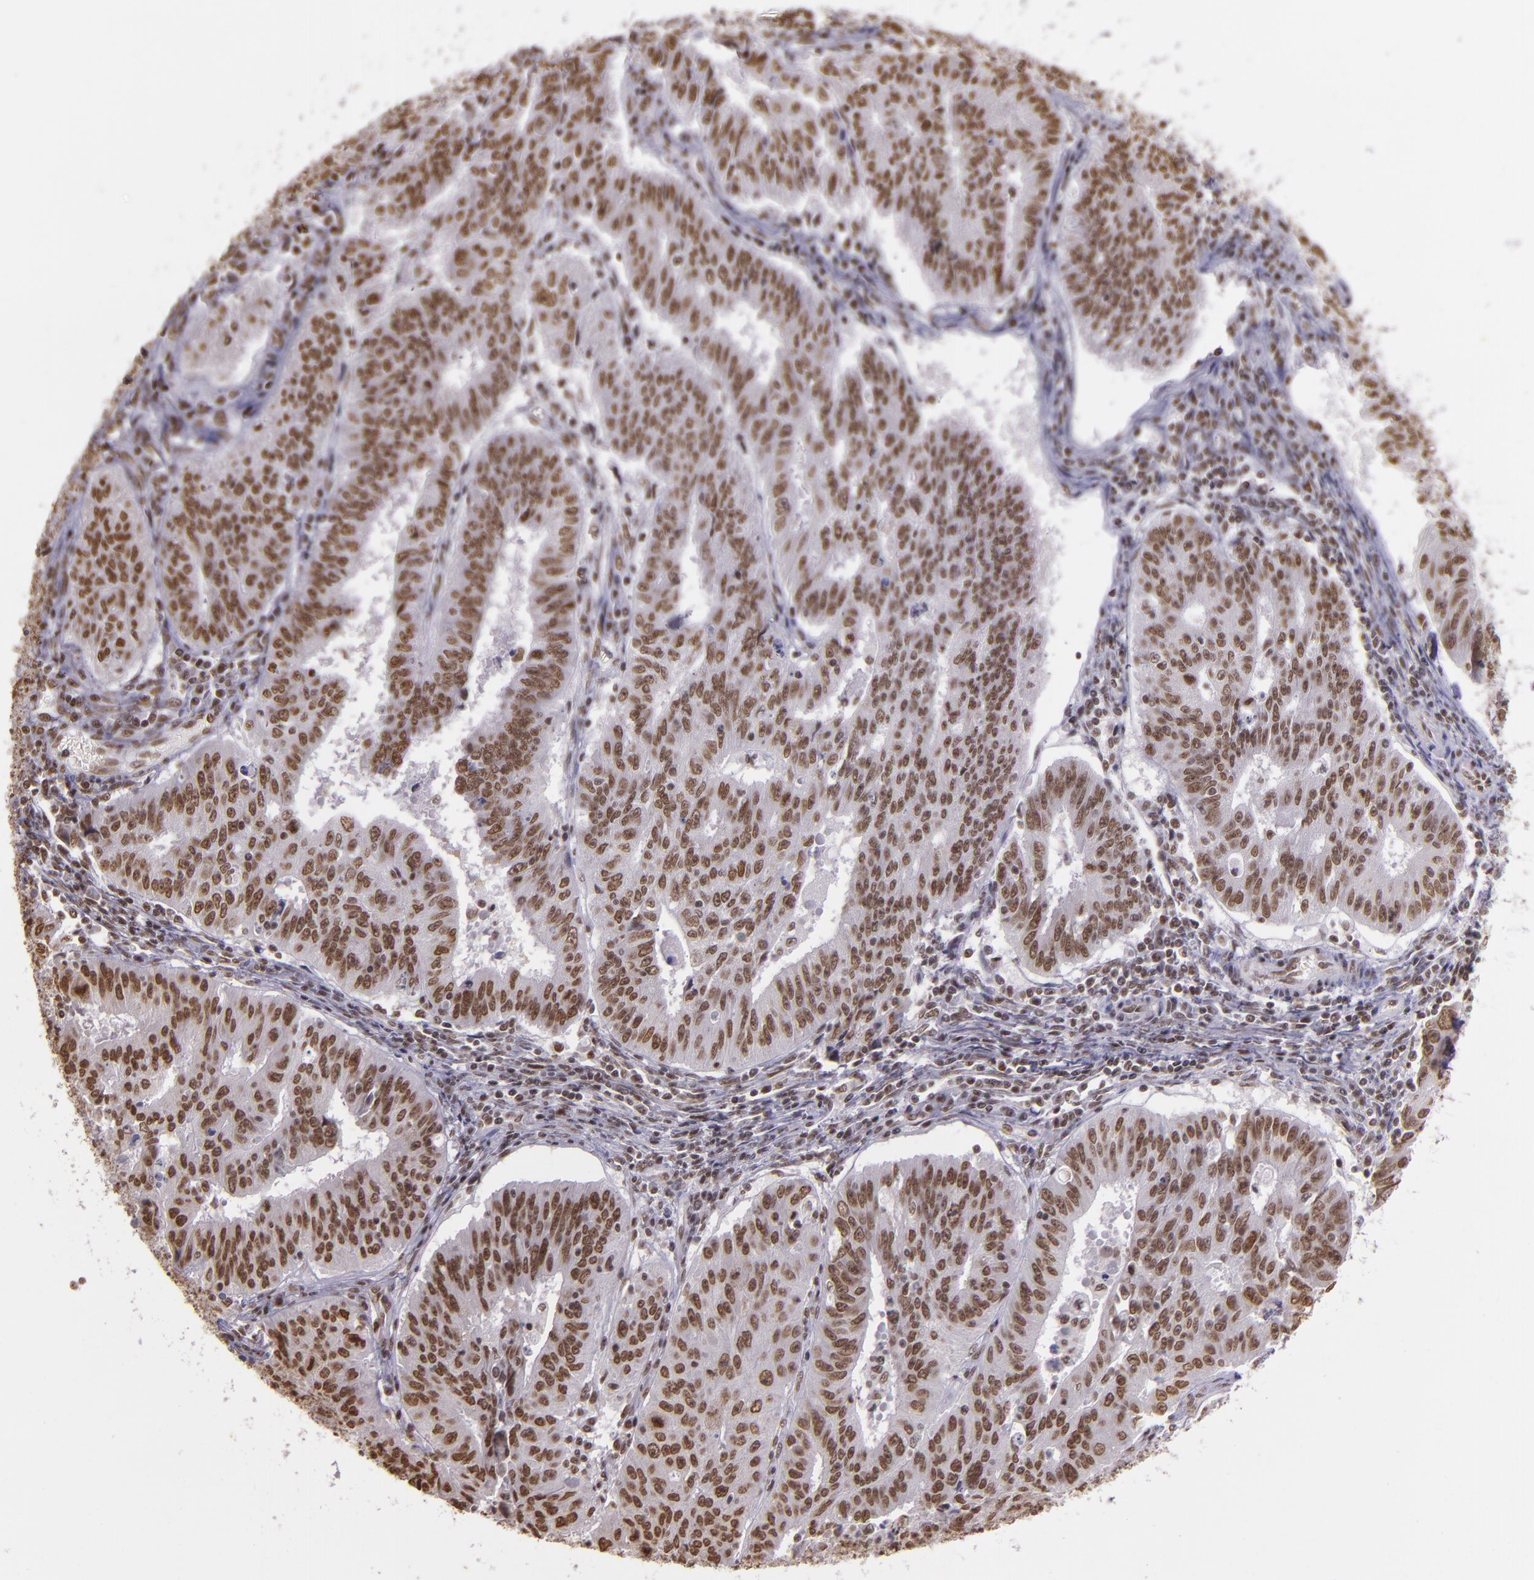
{"staining": {"intensity": "moderate", "quantity": ">75%", "location": "nuclear"}, "tissue": "endometrial cancer", "cell_type": "Tumor cells", "image_type": "cancer", "snomed": [{"axis": "morphology", "description": "Adenocarcinoma, NOS"}, {"axis": "topography", "description": "Endometrium"}], "caption": "Tumor cells display medium levels of moderate nuclear staining in about >75% of cells in human endometrial cancer. (IHC, brightfield microscopy, high magnification).", "gene": "USF1", "patient": {"sex": "female", "age": 42}}